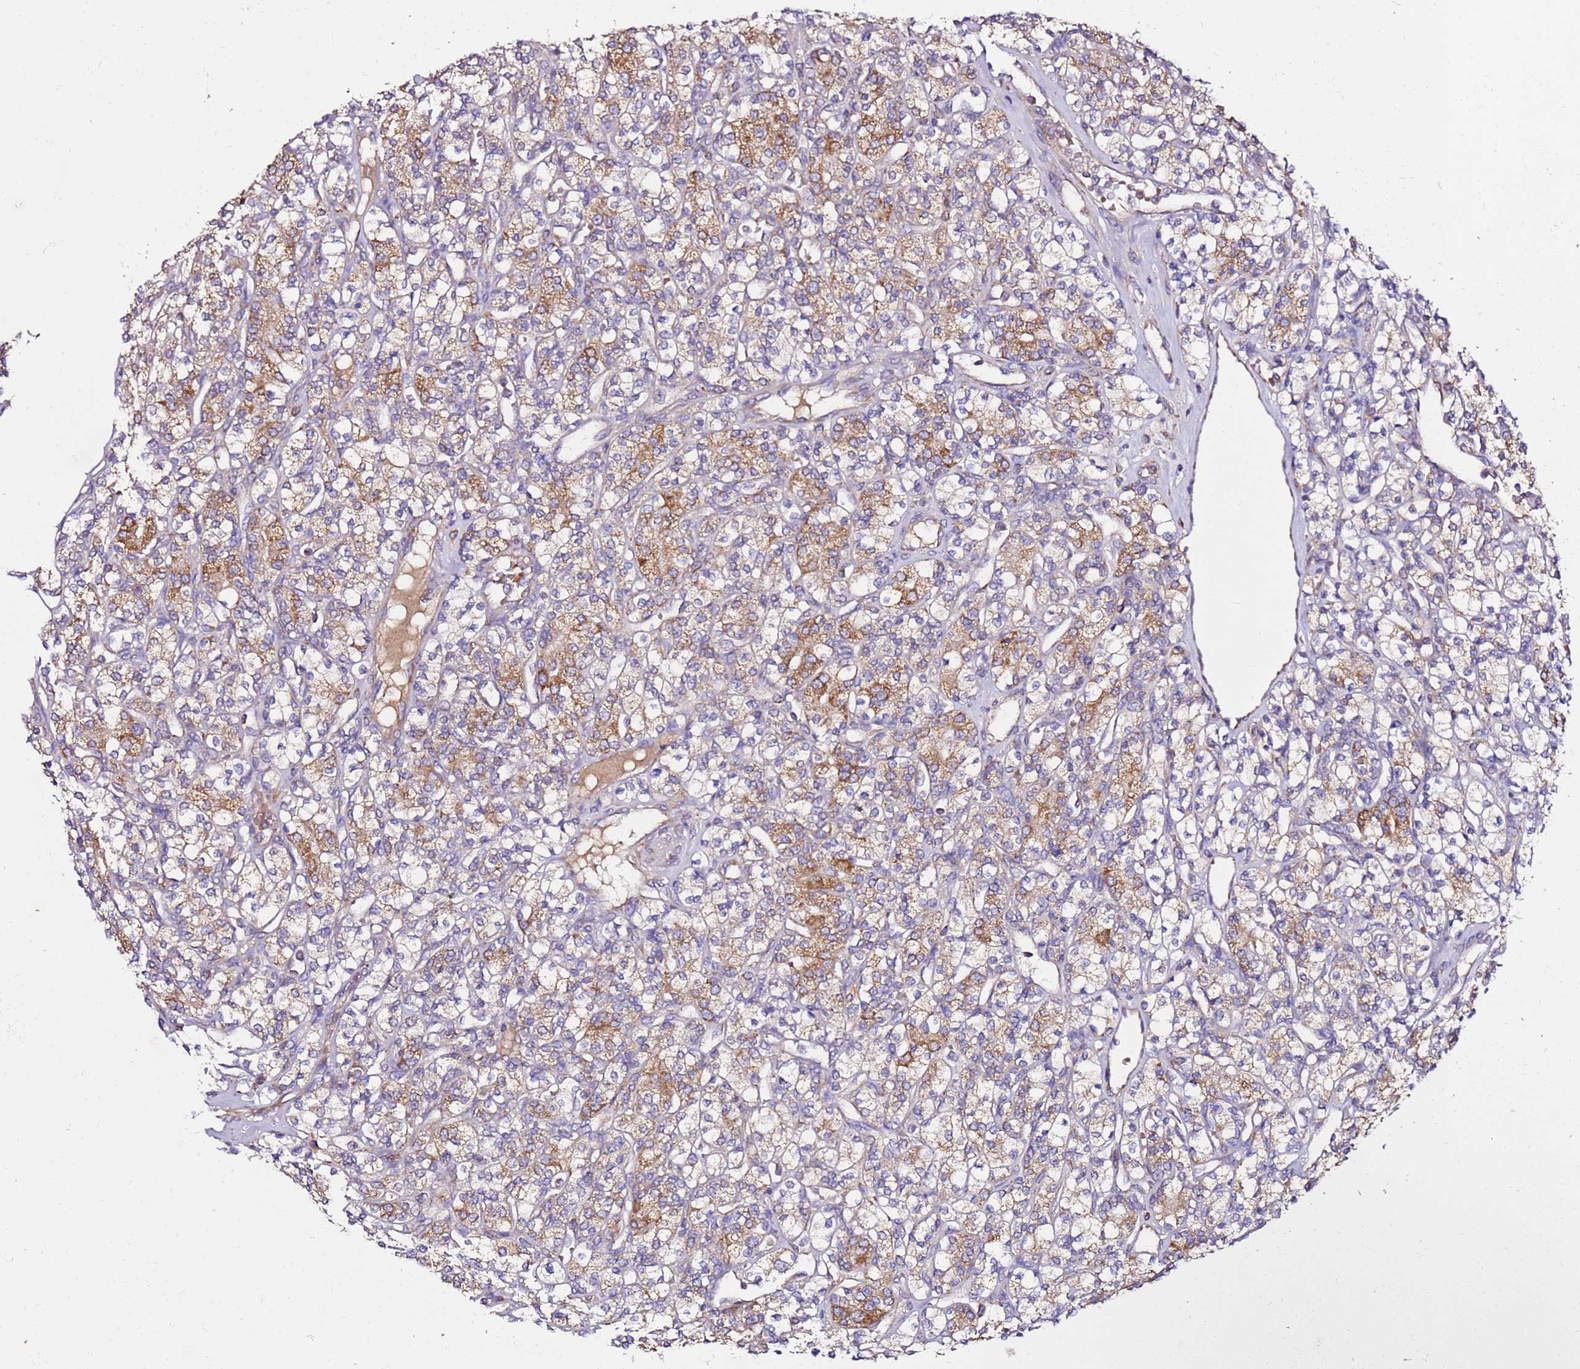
{"staining": {"intensity": "moderate", "quantity": ">75%", "location": "cytoplasmic/membranous"}, "tissue": "renal cancer", "cell_type": "Tumor cells", "image_type": "cancer", "snomed": [{"axis": "morphology", "description": "Adenocarcinoma, NOS"}, {"axis": "topography", "description": "Kidney"}], "caption": "Approximately >75% of tumor cells in human renal adenocarcinoma demonstrate moderate cytoplasmic/membranous protein expression as visualized by brown immunohistochemical staining.", "gene": "C19orf12", "patient": {"sex": "male", "age": 77}}